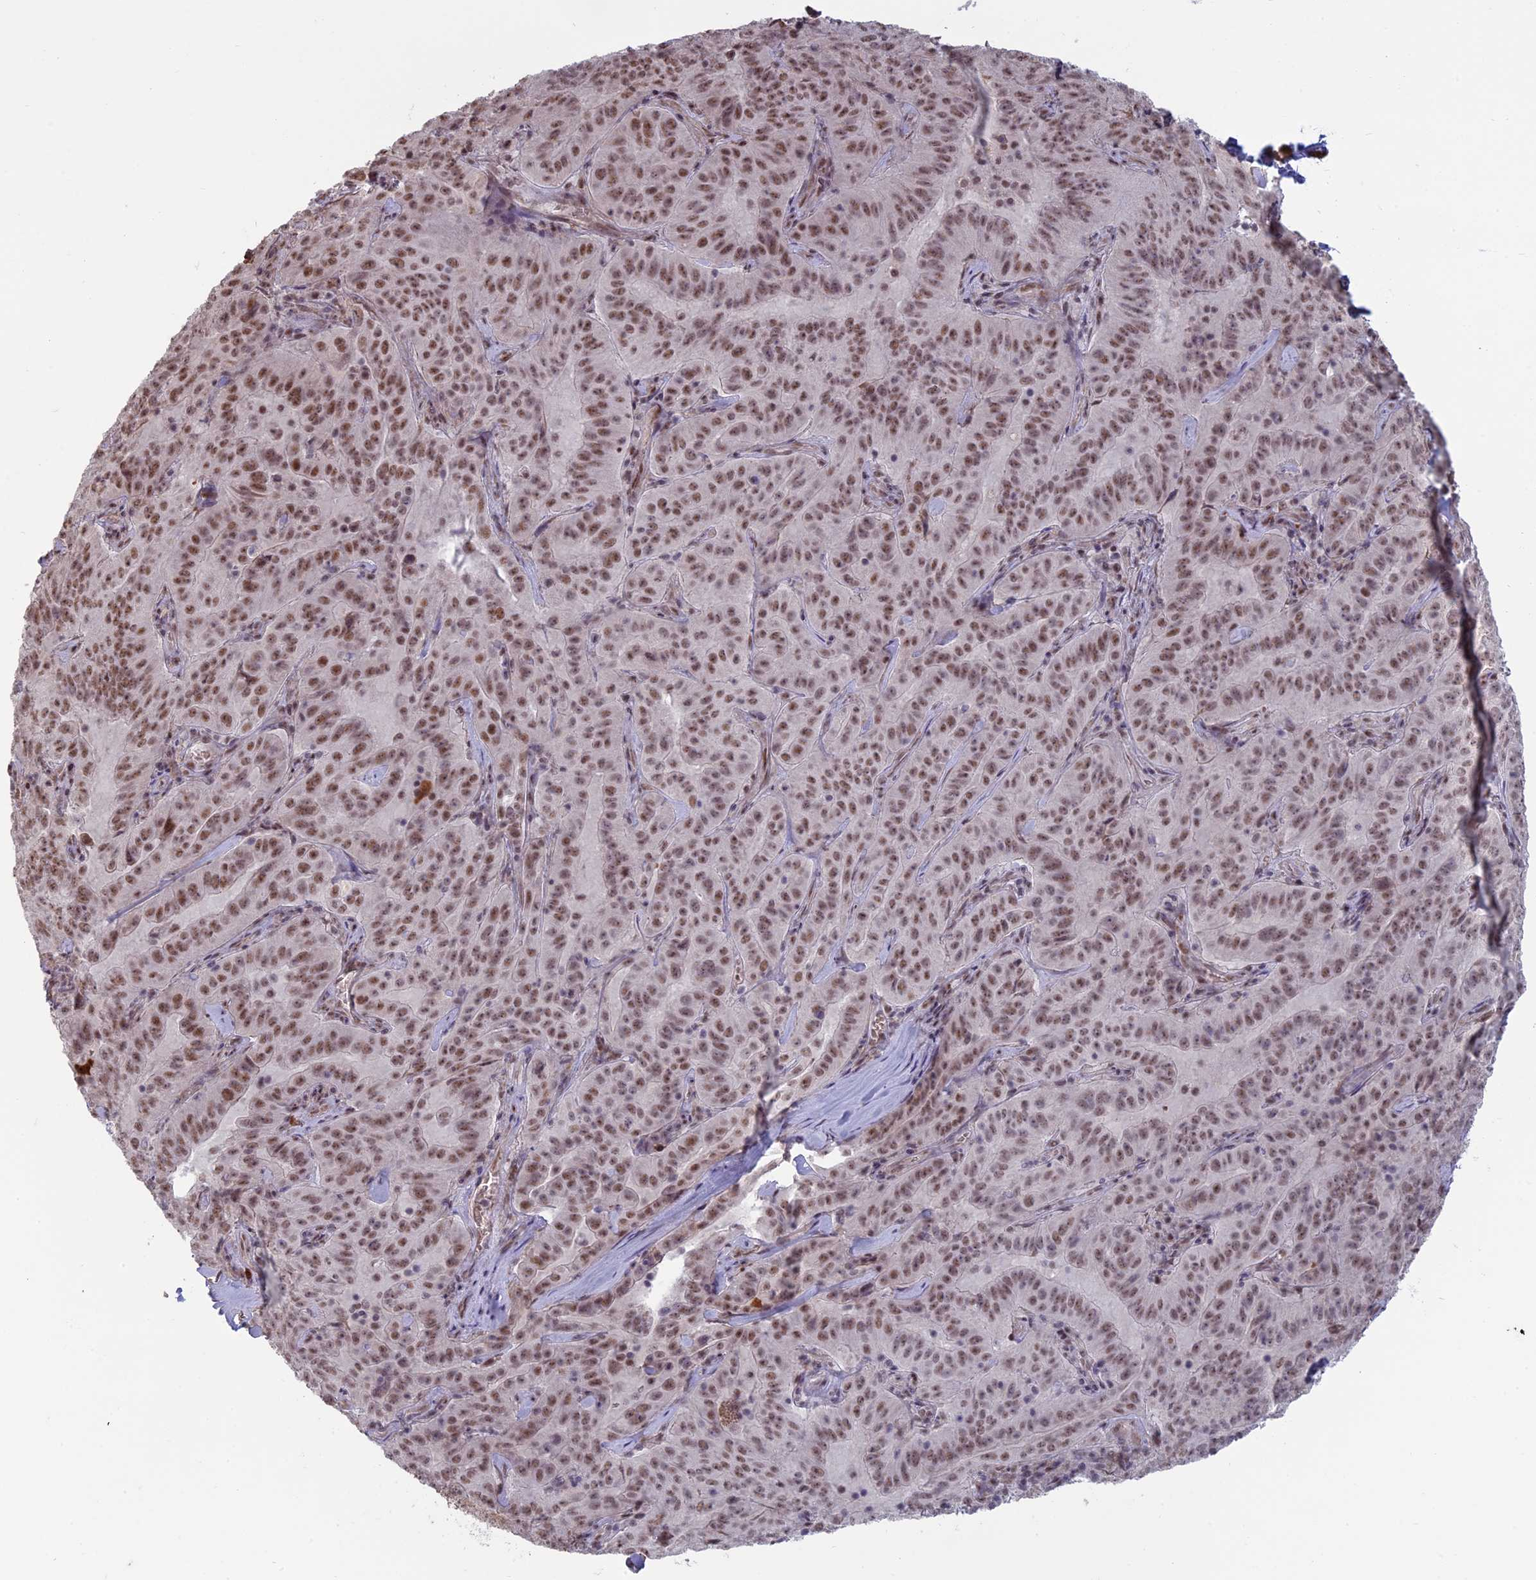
{"staining": {"intensity": "moderate", "quantity": ">75%", "location": "nuclear"}, "tissue": "pancreatic cancer", "cell_type": "Tumor cells", "image_type": "cancer", "snomed": [{"axis": "morphology", "description": "Adenocarcinoma, NOS"}, {"axis": "topography", "description": "Pancreas"}], "caption": "Immunohistochemistry (IHC) of pancreatic cancer (adenocarcinoma) demonstrates medium levels of moderate nuclear expression in approximately >75% of tumor cells.", "gene": "MFAP1", "patient": {"sex": "male", "age": 63}}